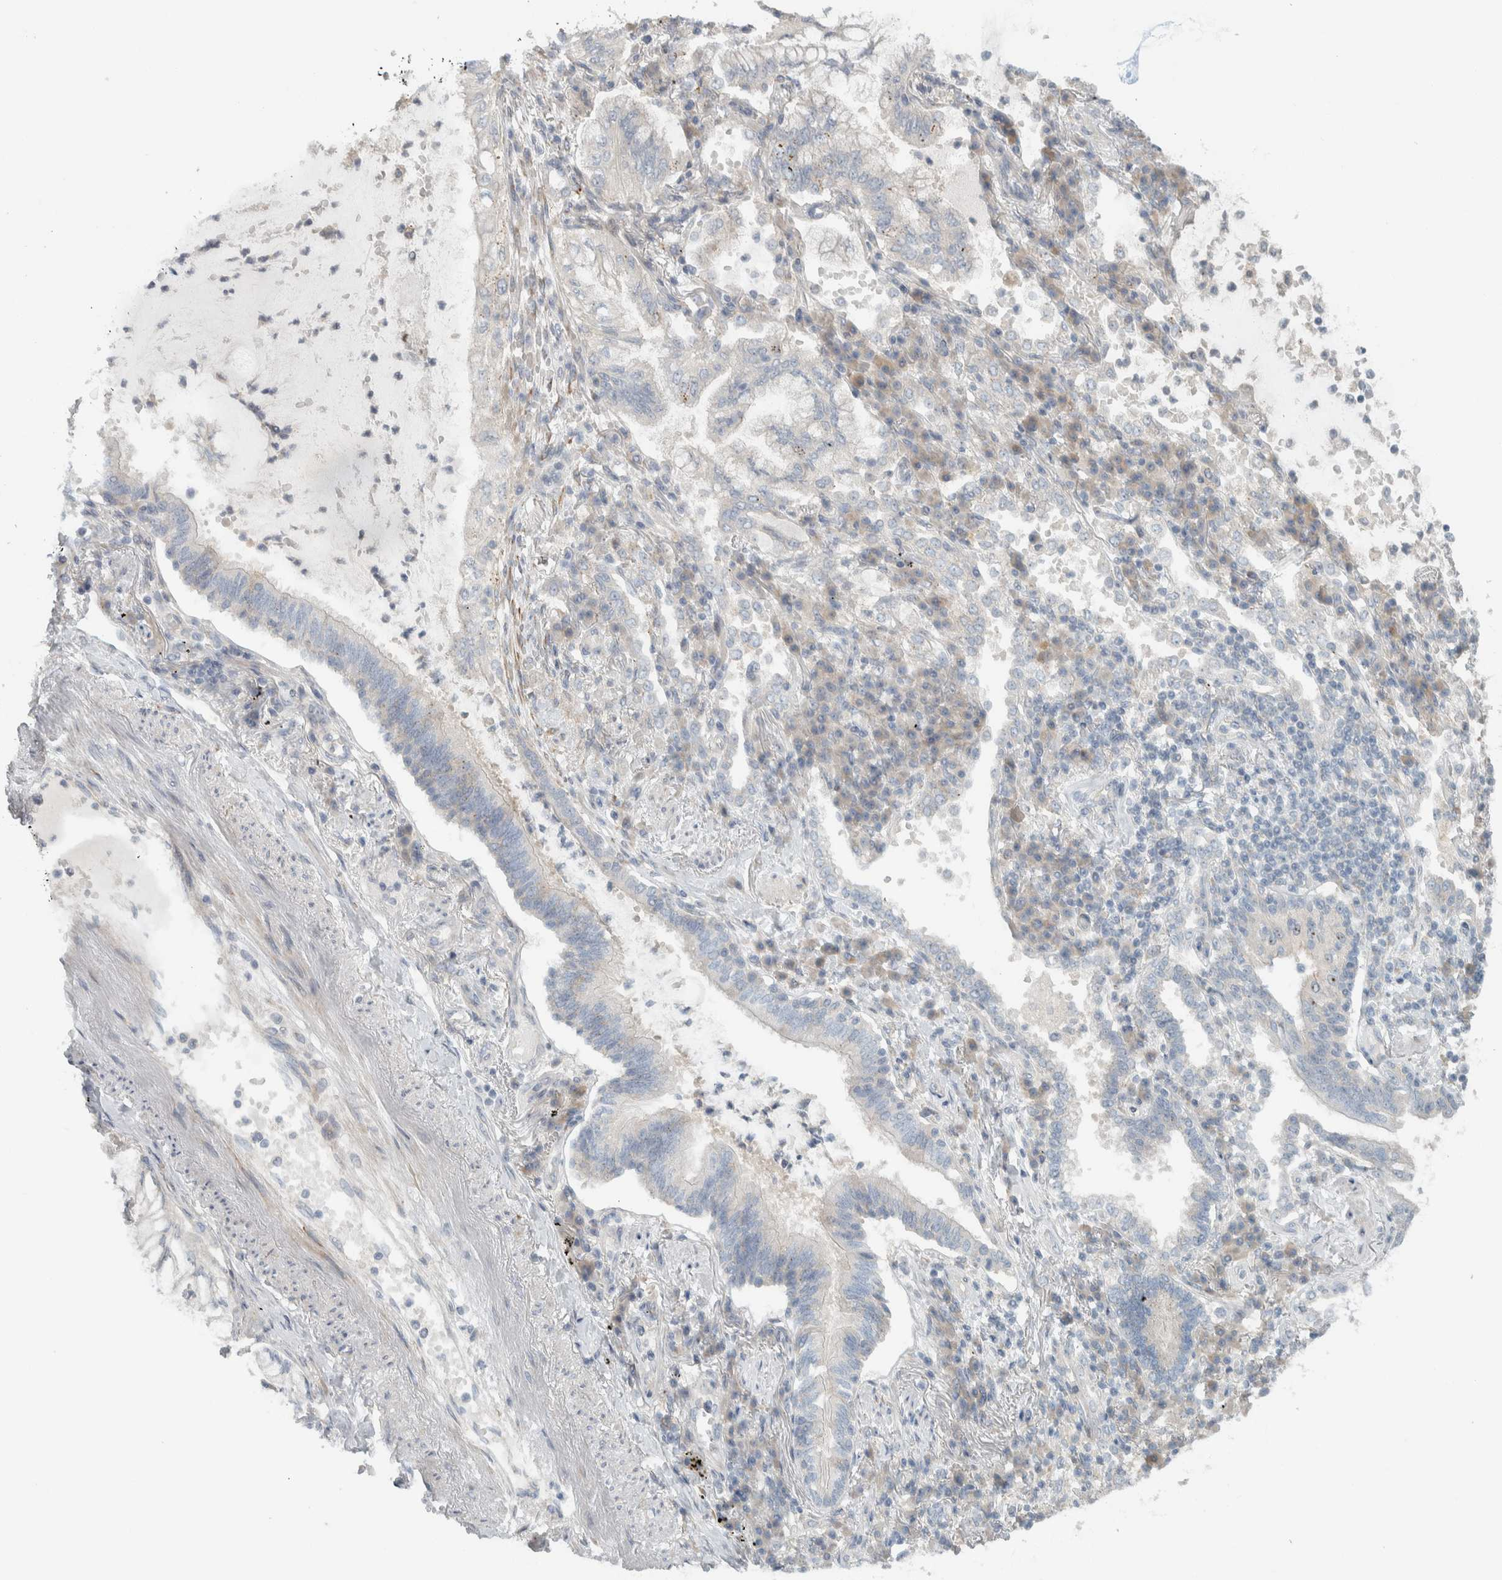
{"staining": {"intensity": "negative", "quantity": "none", "location": "none"}, "tissue": "lung cancer", "cell_type": "Tumor cells", "image_type": "cancer", "snomed": [{"axis": "morphology", "description": "Adenocarcinoma, NOS"}, {"axis": "topography", "description": "Lung"}], "caption": "Protein analysis of lung cancer displays no significant positivity in tumor cells.", "gene": "HGS", "patient": {"sex": "female", "age": 70}}